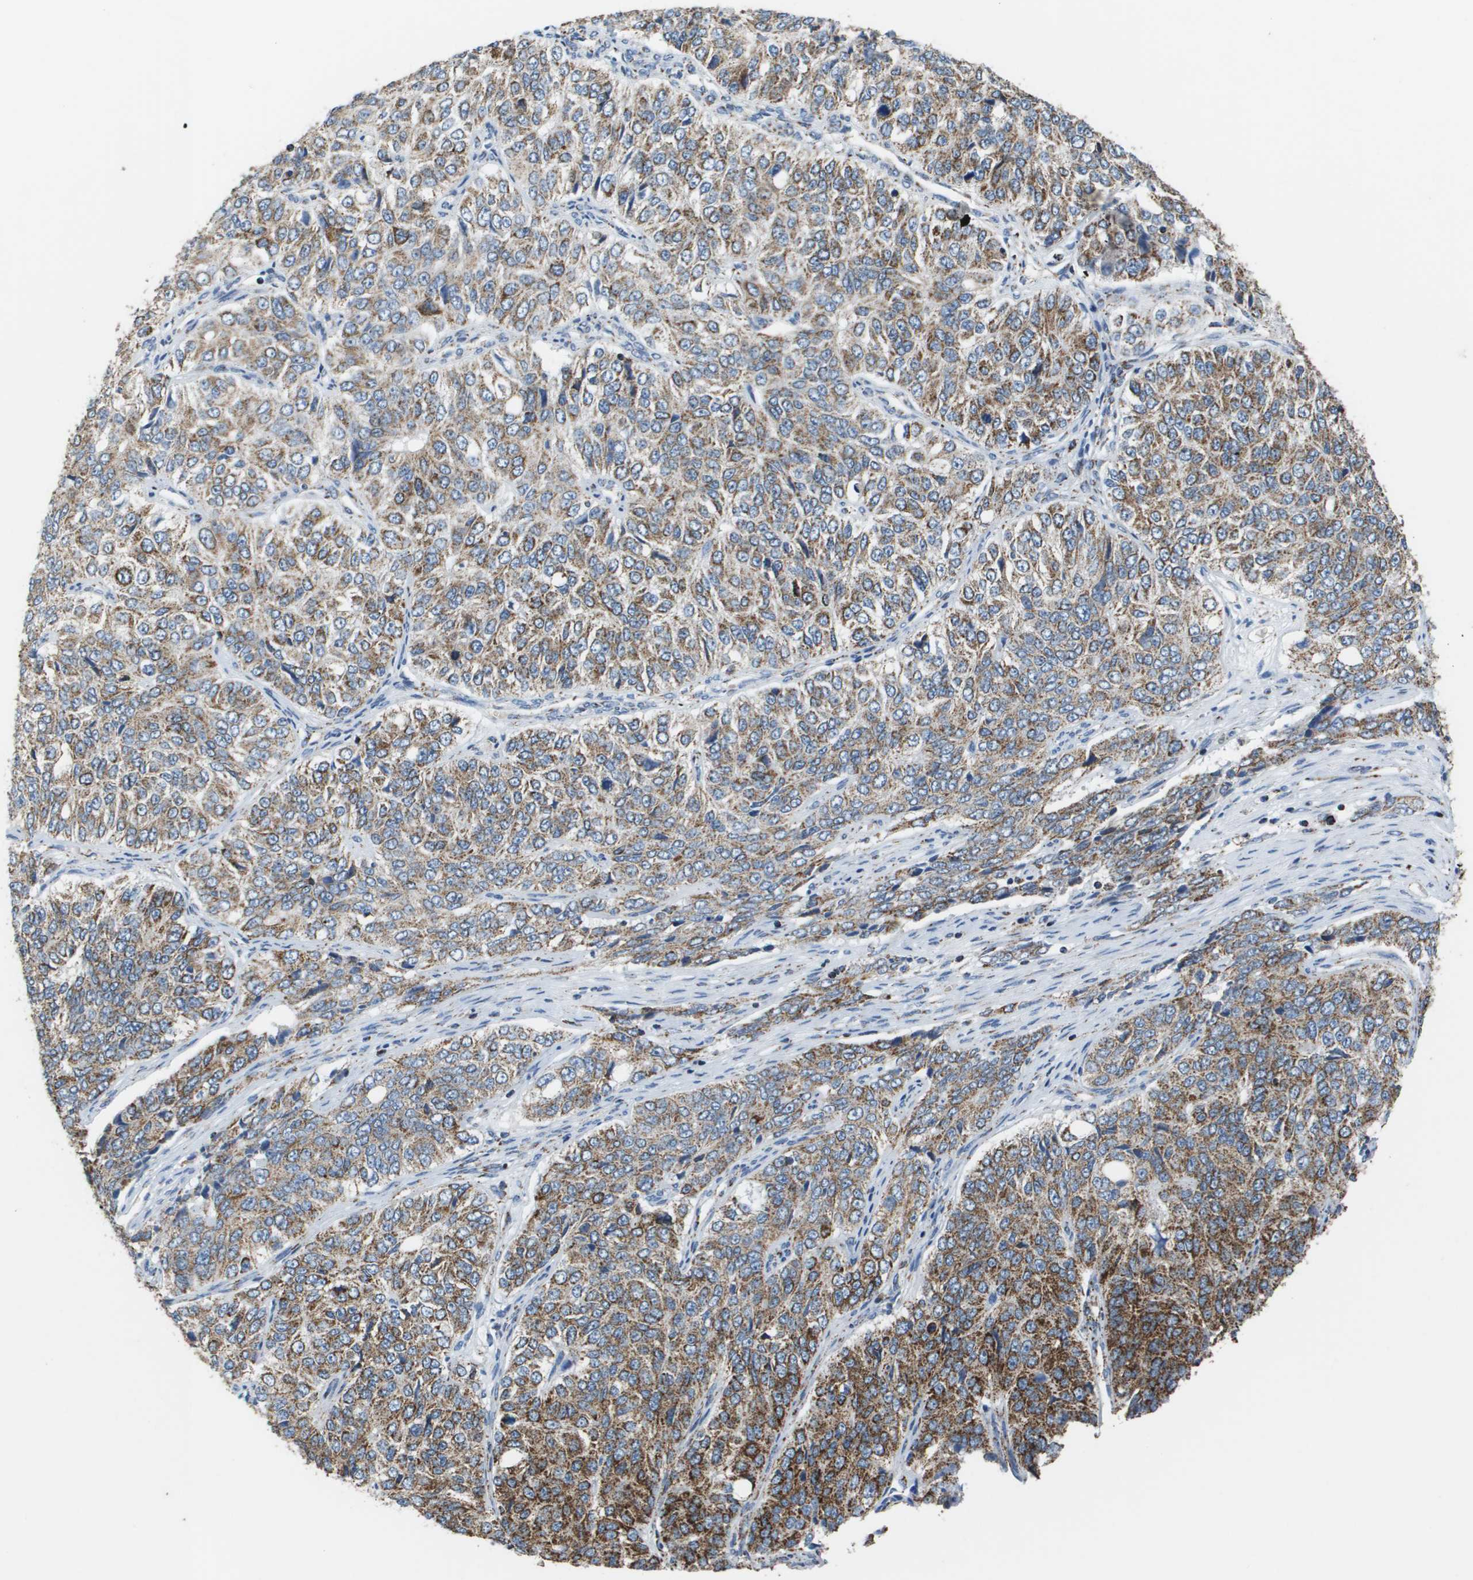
{"staining": {"intensity": "moderate", "quantity": ">75%", "location": "cytoplasmic/membranous"}, "tissue": "ovarian cancer", "cell_type": "Tumor cells", "image_type": "cancer", "snomed": [{"axis": "morphology", "description": "Carcinoma, endometroid"}, {"axis": "topography", "description": "Ovary"}], "caption": "Immunohistochemical staining of human endometroid carcinoma (ovarian) shows moderate cytoplasmic/membranous protein positivity in approximately >75% of tumor cells.", "gene": "ATP5F1B", "patient": {"sex": "female", "age": 51}}